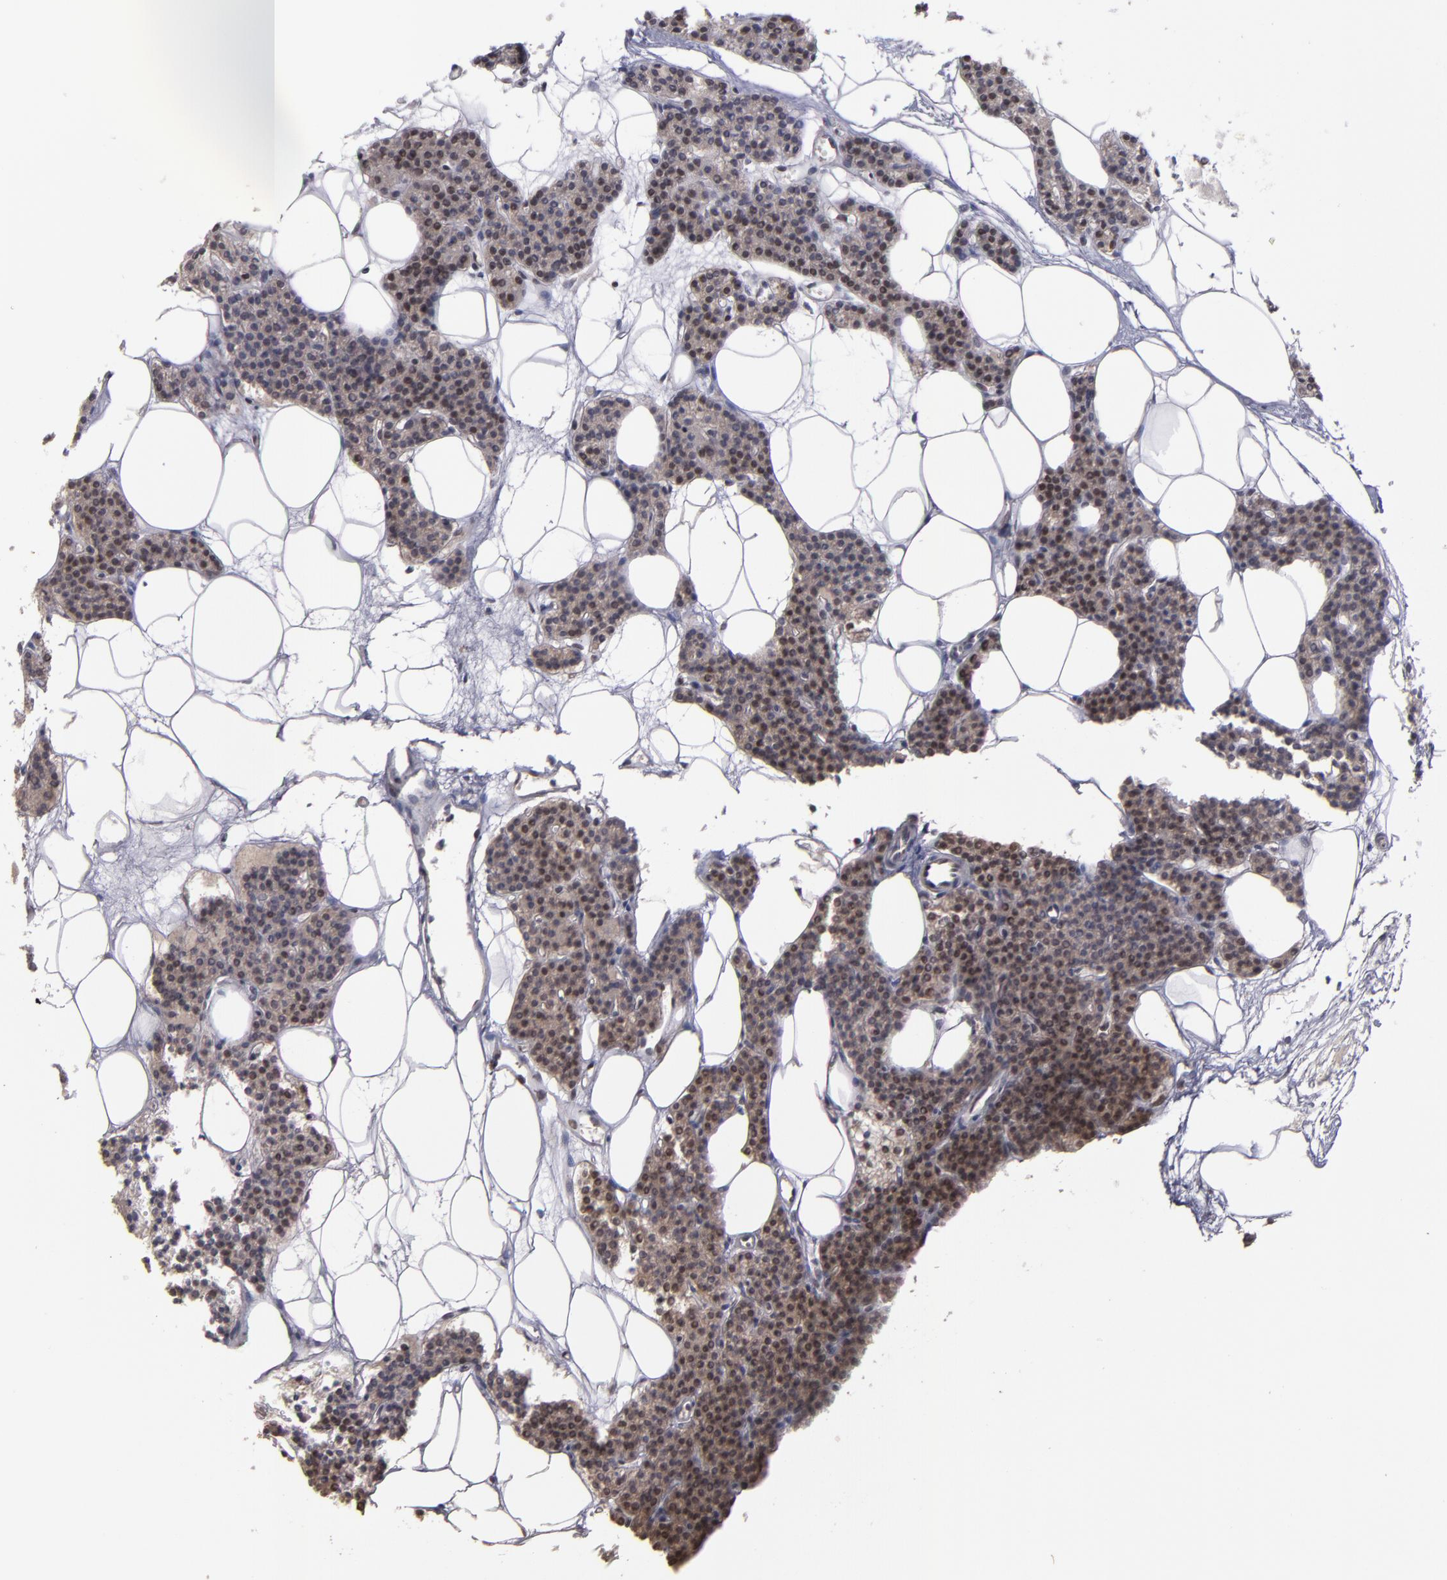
{"staining": {"intensity": "moderate", "quantity": "25%-75%", "location": "cytoplasmic/membranous,nuclear"}, "tissue": "parathyroid gland", "cell_type": "Glandular cells", "image_type": "normal", "snomed": [{"axis": "morphology", "description": "Normal tissue, NOS"}, {"axis": "topography", "description": "Parathyroid gland"}], "caption": "Immunohistochemistry (IHC) histopathology image of benign human parathyroid gland stained for a protein (brown), which shows medium levels of moderate cytoplasmic/membranous,nuclear positivity in approximately 25%-75% of glandular cells.", "gene": "CTSO", "patient": {"sex": "male", "age": 24}}